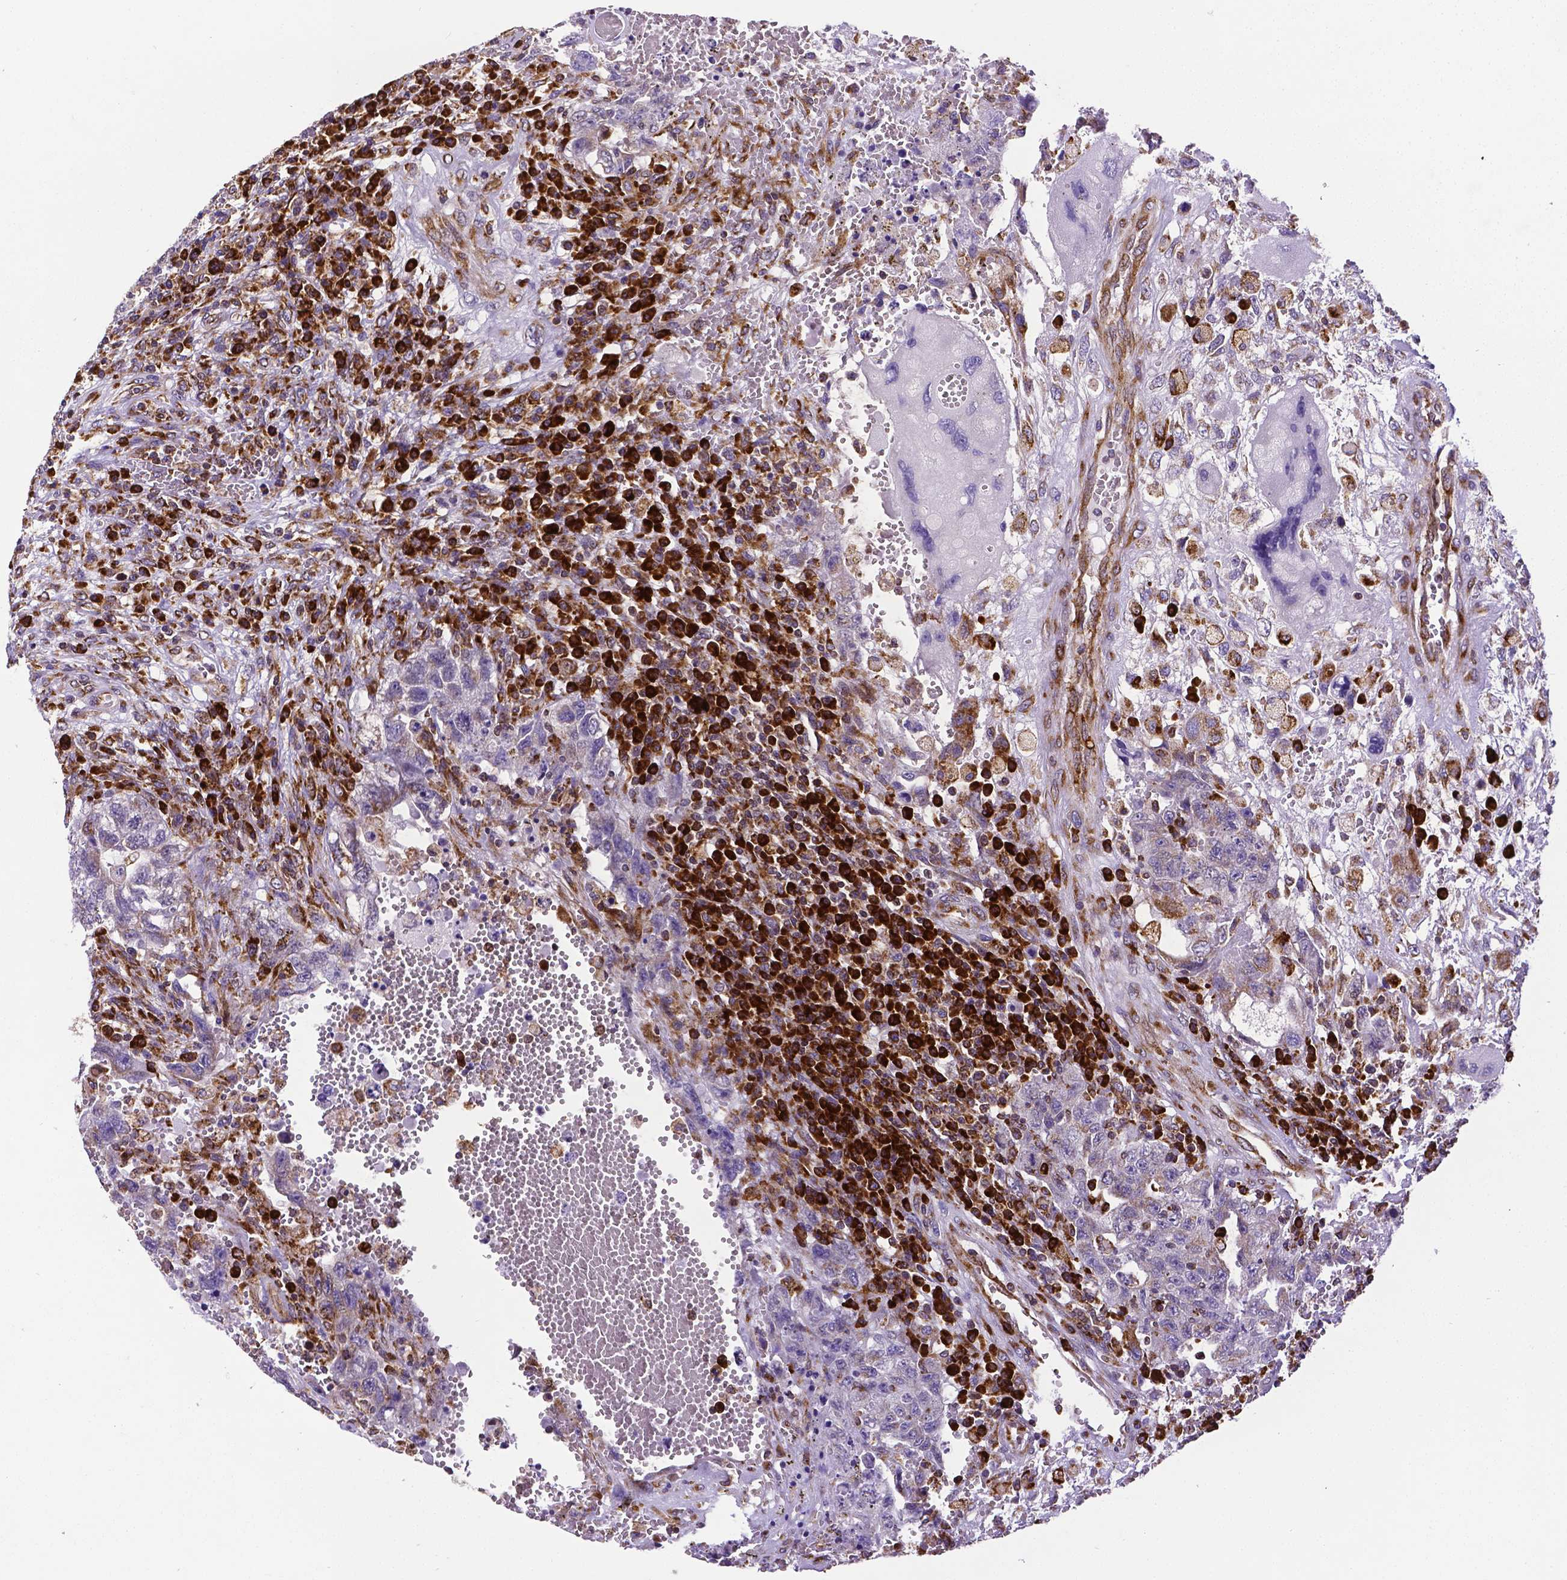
{"staining": {"intensity": "negative", "quantity": "none", "location": "none"}, "tissue": "testis cancer", "cell_type": "Tumor cells", "image_type": "cancer", "snomed": [{"axis": "morphology", "description": "Carcinoma, Embryonal, NOS"}, {"axis": "topography", "description": "Testis"}], "caption": "Immunohistochemistry (IHC) histopathology image of testis cancer (embryonal carcinoma) stained for a protein (brown), which displays no staining in tumor cells. Nuclei are stained in blue.", "gene": "MTDH", "patient": {"sex": "male", "age": 26}}